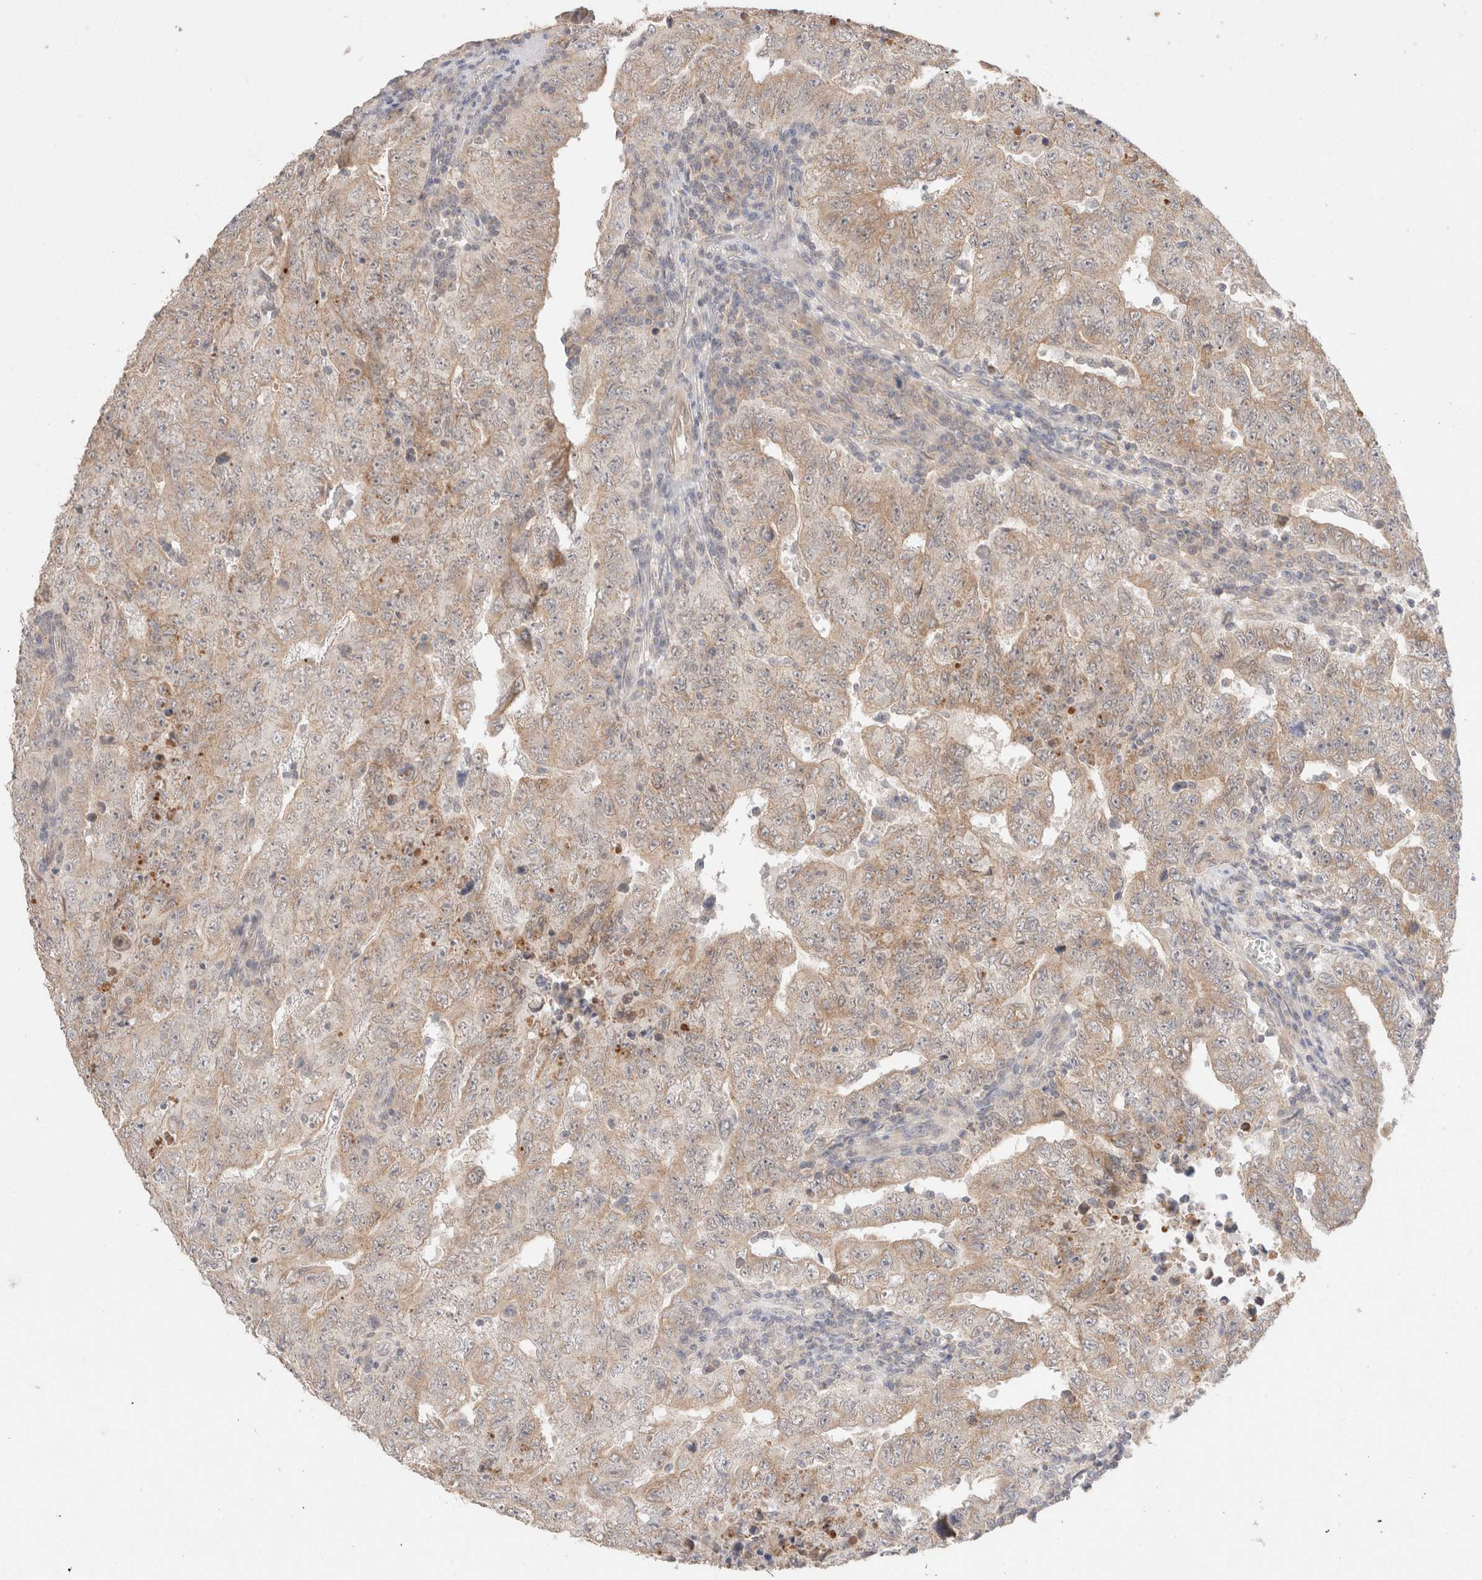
{"staining": {"intensity": "weak", "quantity": ">75%", "location": "cytoplasmic/membranous"}, "tissue": "testis cancer", "cell_type": "Tumor cells", "image_type": "cancer", "snomed": [{"axis": "morphology", "description": "Carcinoma, Embryonal, NOS"}, {"axis": "topography", "description": "Testis"}], "caption": "Testis embryonal carcinoma stained for a protein (brown) displays weak cytoplasmic/membranous positive staining in about >75% of tumor cells.", "gene": "TRIM41", "patient": {"sex": "male", "age": 26}}